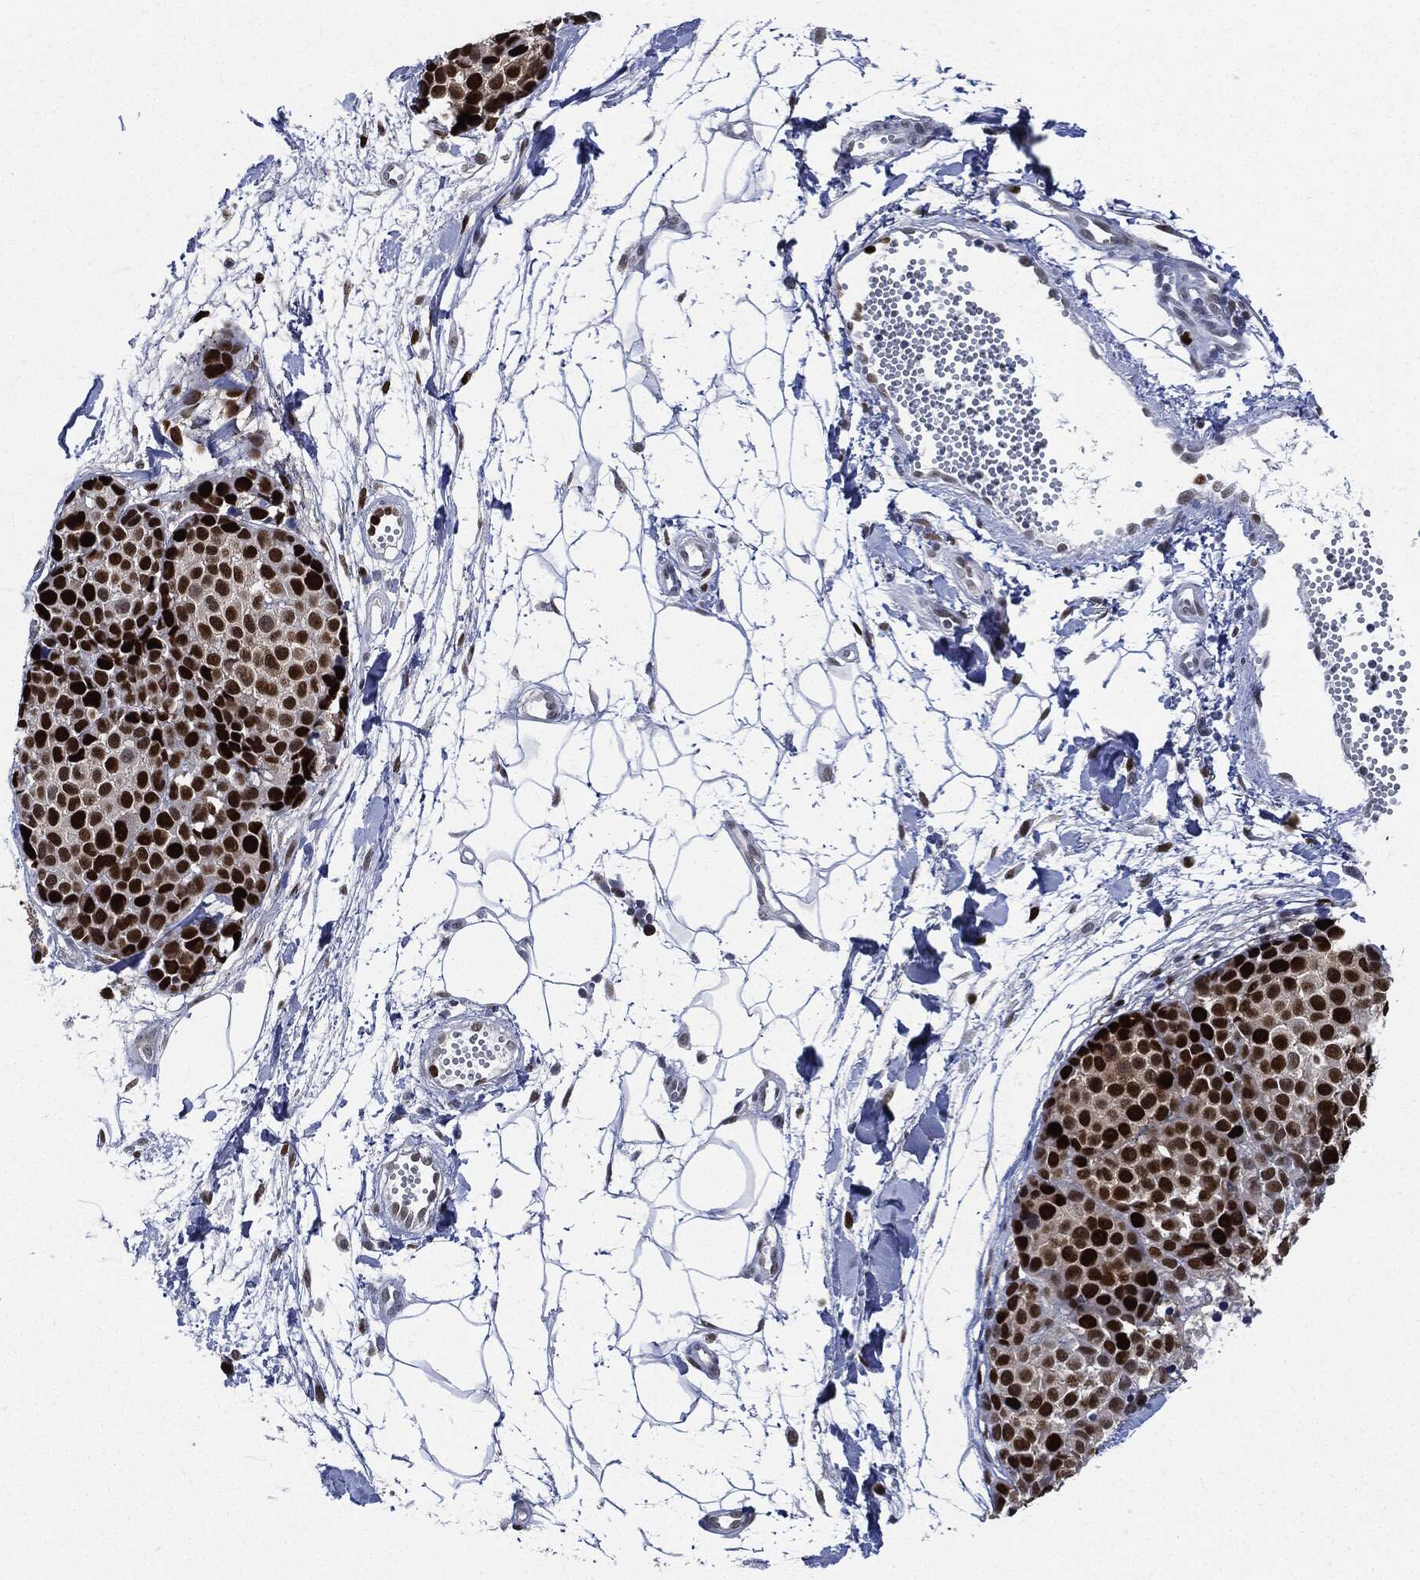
{"staining": {"intensity": "strong", "quantity": ">75%", "location": "nuclear"}, "tissue": "melanoma", "cell_type": "Tumor cells", "image_type": "cancer", "snomed": [{"axis": "morphology", "description": "Malignant melanoma, NOS"}, {"axis": "topography", "description": "Skin"}], "caption": "Strong nuclear staining is identified in approximately >75% of tumor cells in malignant melanoma.", "gene": "PCNA", "patient": {"sex": "female", "age": 86}}